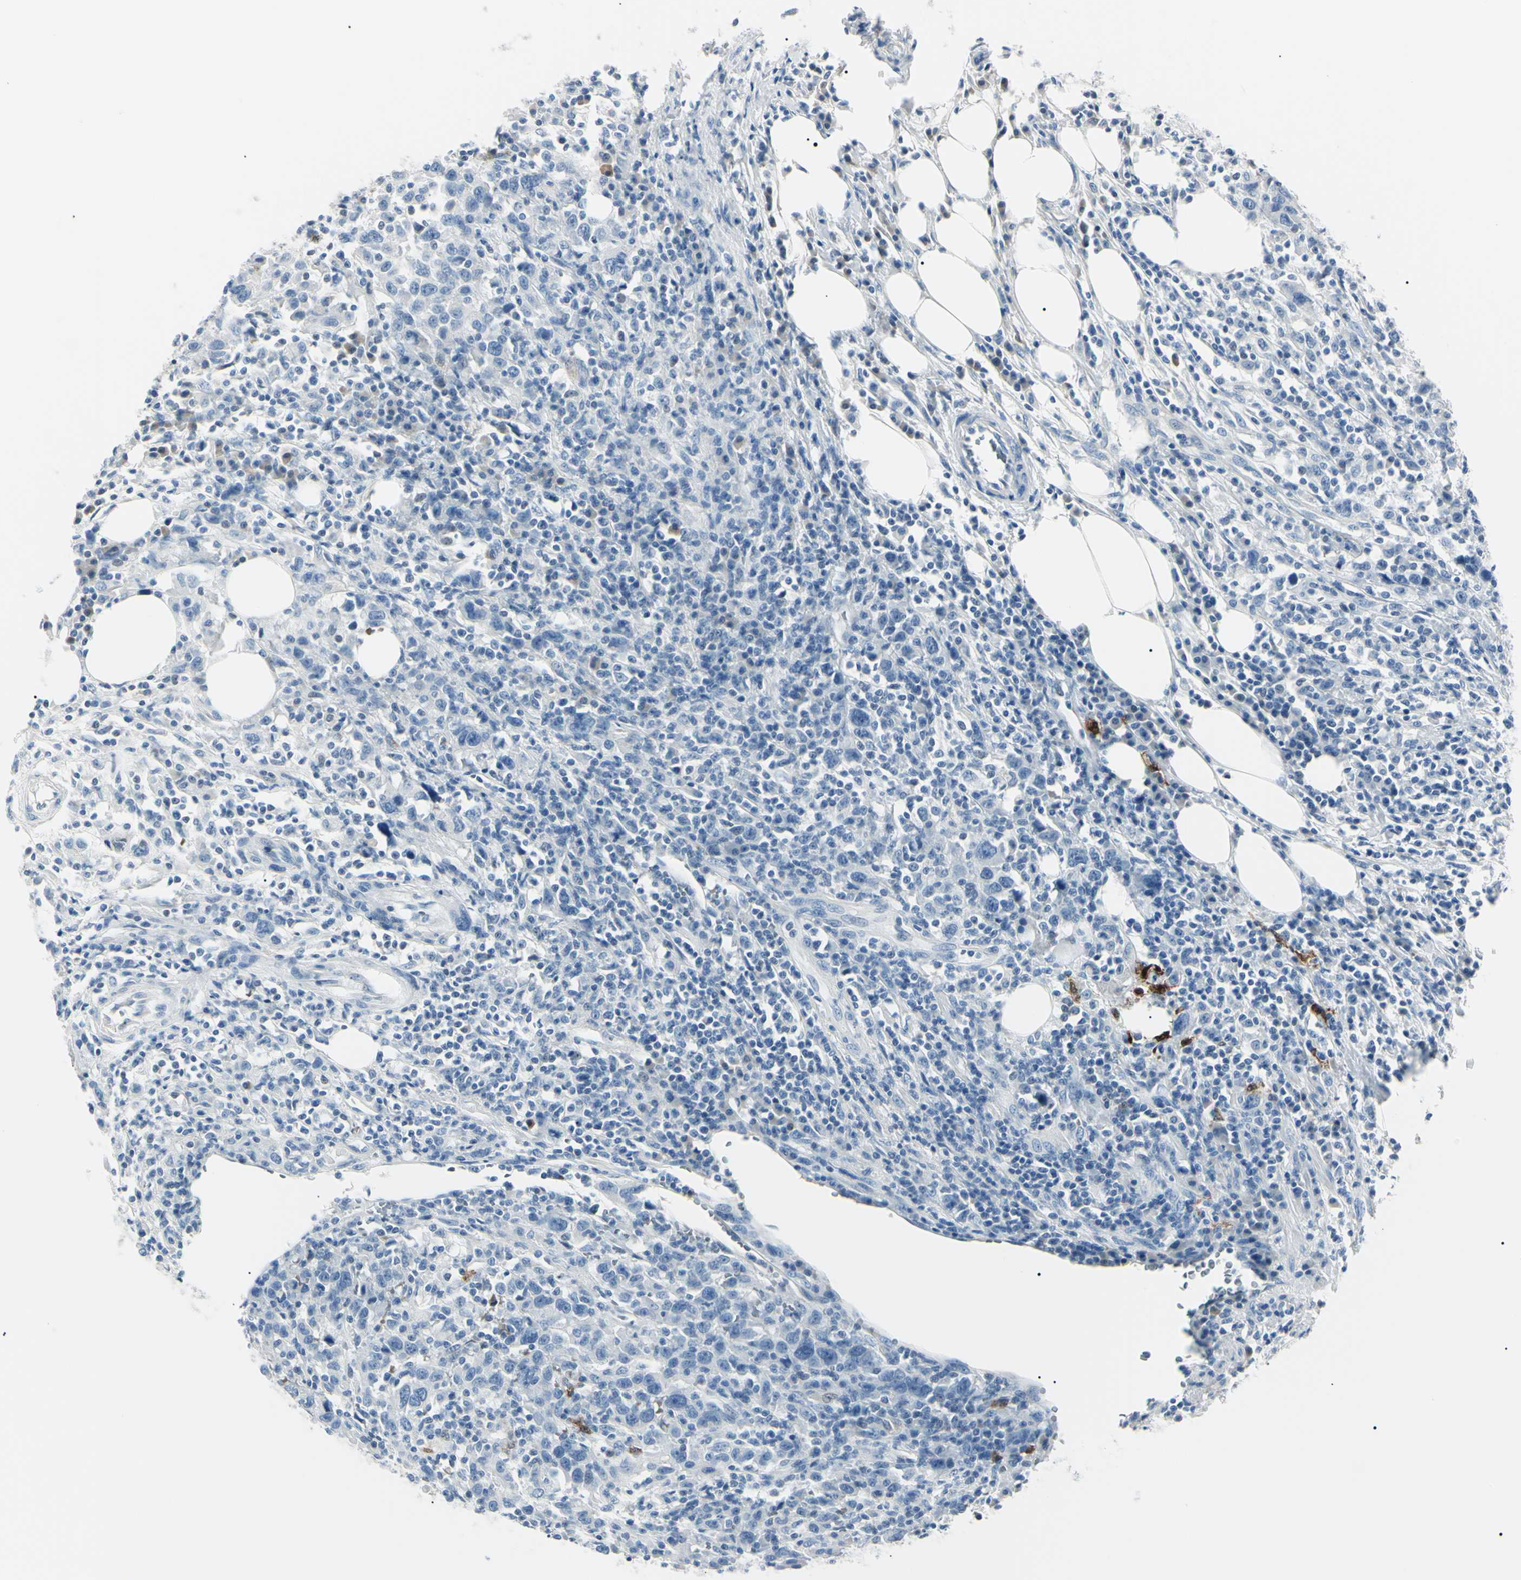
{"staining": {"intensity": "negative", "quantity": "none", "location": "none"}, "tissue": "urothelial cancer", "cell_type": "Tumor cells", "image_type": "cancer", "snomed": [{"axis": "morphology", "description": "Urothelial carcinoma, High grade"}, {"axis": "topography", "description": "Urinary bladder"}], "caption": "IHC of urothelial cancer reveals no staining in tumor cells.", "gene": "CA2", "patient": {"sex": "male", "age": 61}}